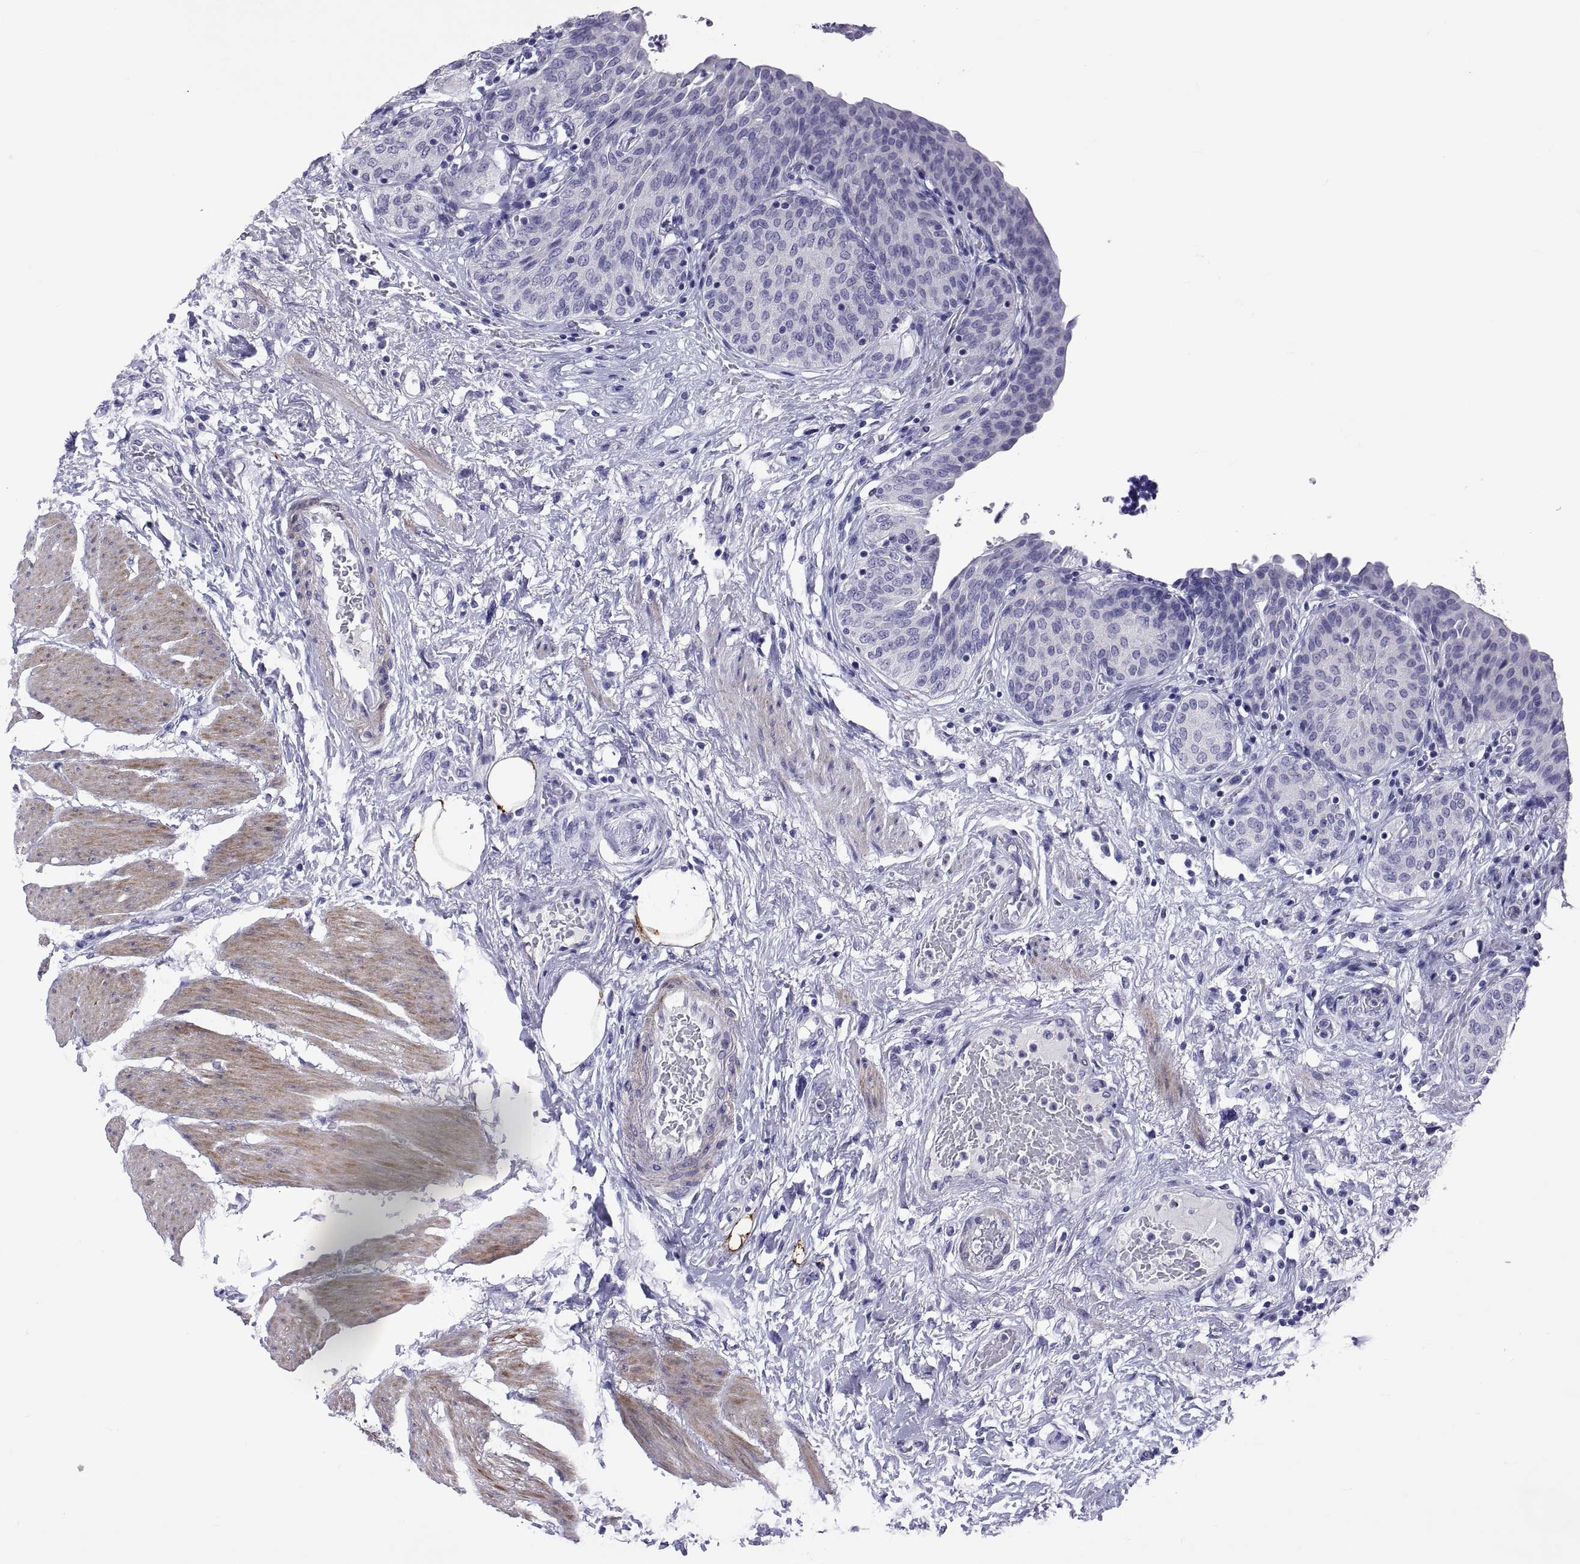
{"staining": {"intensity": "negative", "quantity": "none", "location": "none"}, "tissue": "urinary bladder", "cell_type": "Urothelial cells", "image_type": "normal", "snomed": [{"axis": "morphology", "description": "Normal tissue, NOS"}, {"axis": "morphology", "description": "Metaplasia, NOS"}, {"axis": "topography", "description": "Urinary bladder"}], "caption": "This is a photomicrograph of IHC staining of normal urinary bladder, which shows no expression in urothelial cells.", "gene": "BSPH1", "patient": {"sex": "male", "age": 68}}